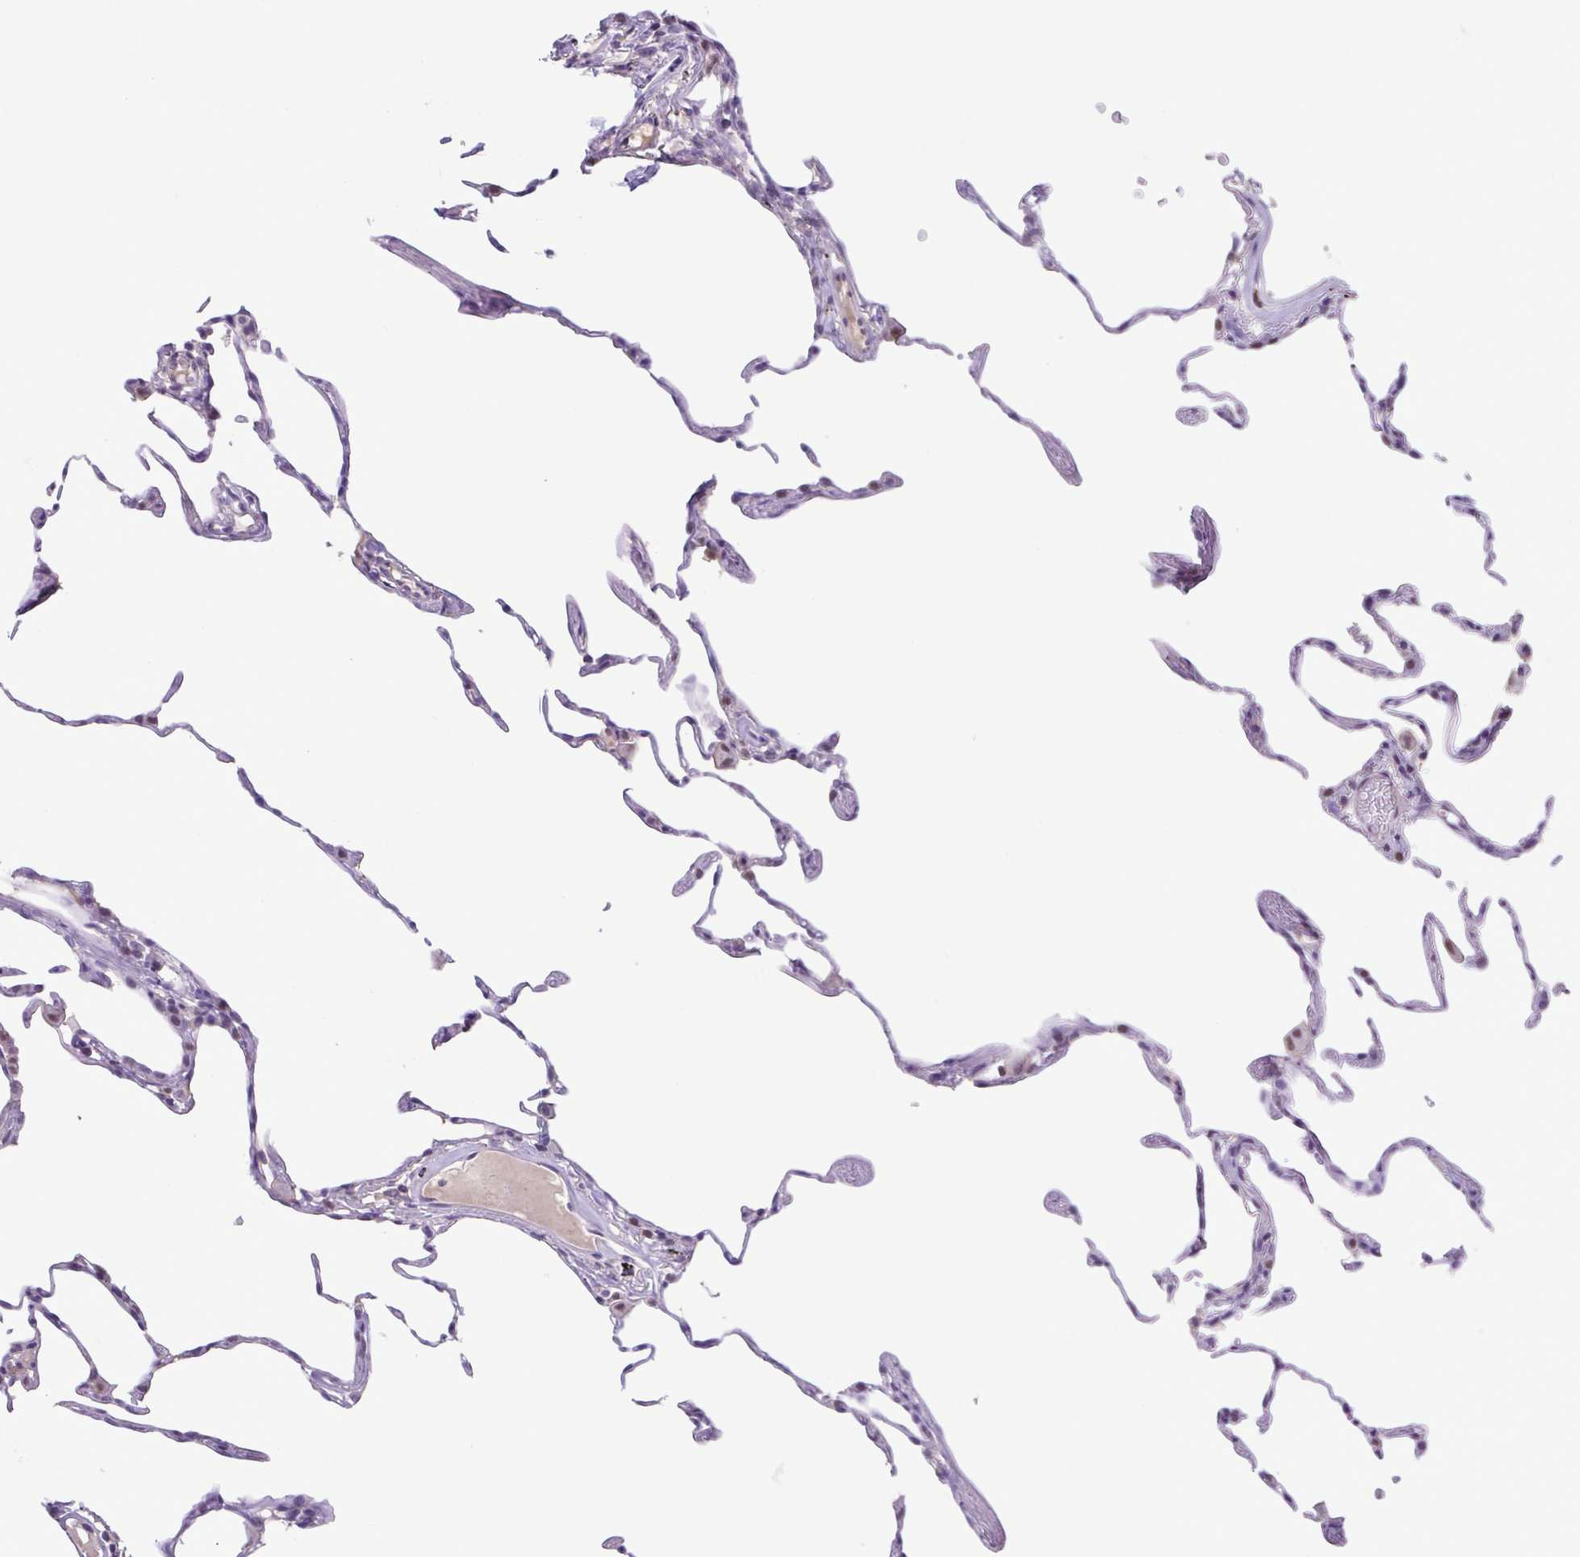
{"staining": {"intensity": "negative", "quantity": "none", "location": "none"}, "tissue": "lung", "cell_type": "Alveolar cells", "image_type": "normal", "snomed": [{"axis": "morphology", "description": "Normal tissue, NOS"}, {"axis": "topography", "description": "Lung"}], "caption": "Histopathology image shows no protein positivity in alveolar cells of normal lung. Nuclei are stained in blue.", "gene": "ACTRT3", "patient": {"sex": "female", "age": 57}}